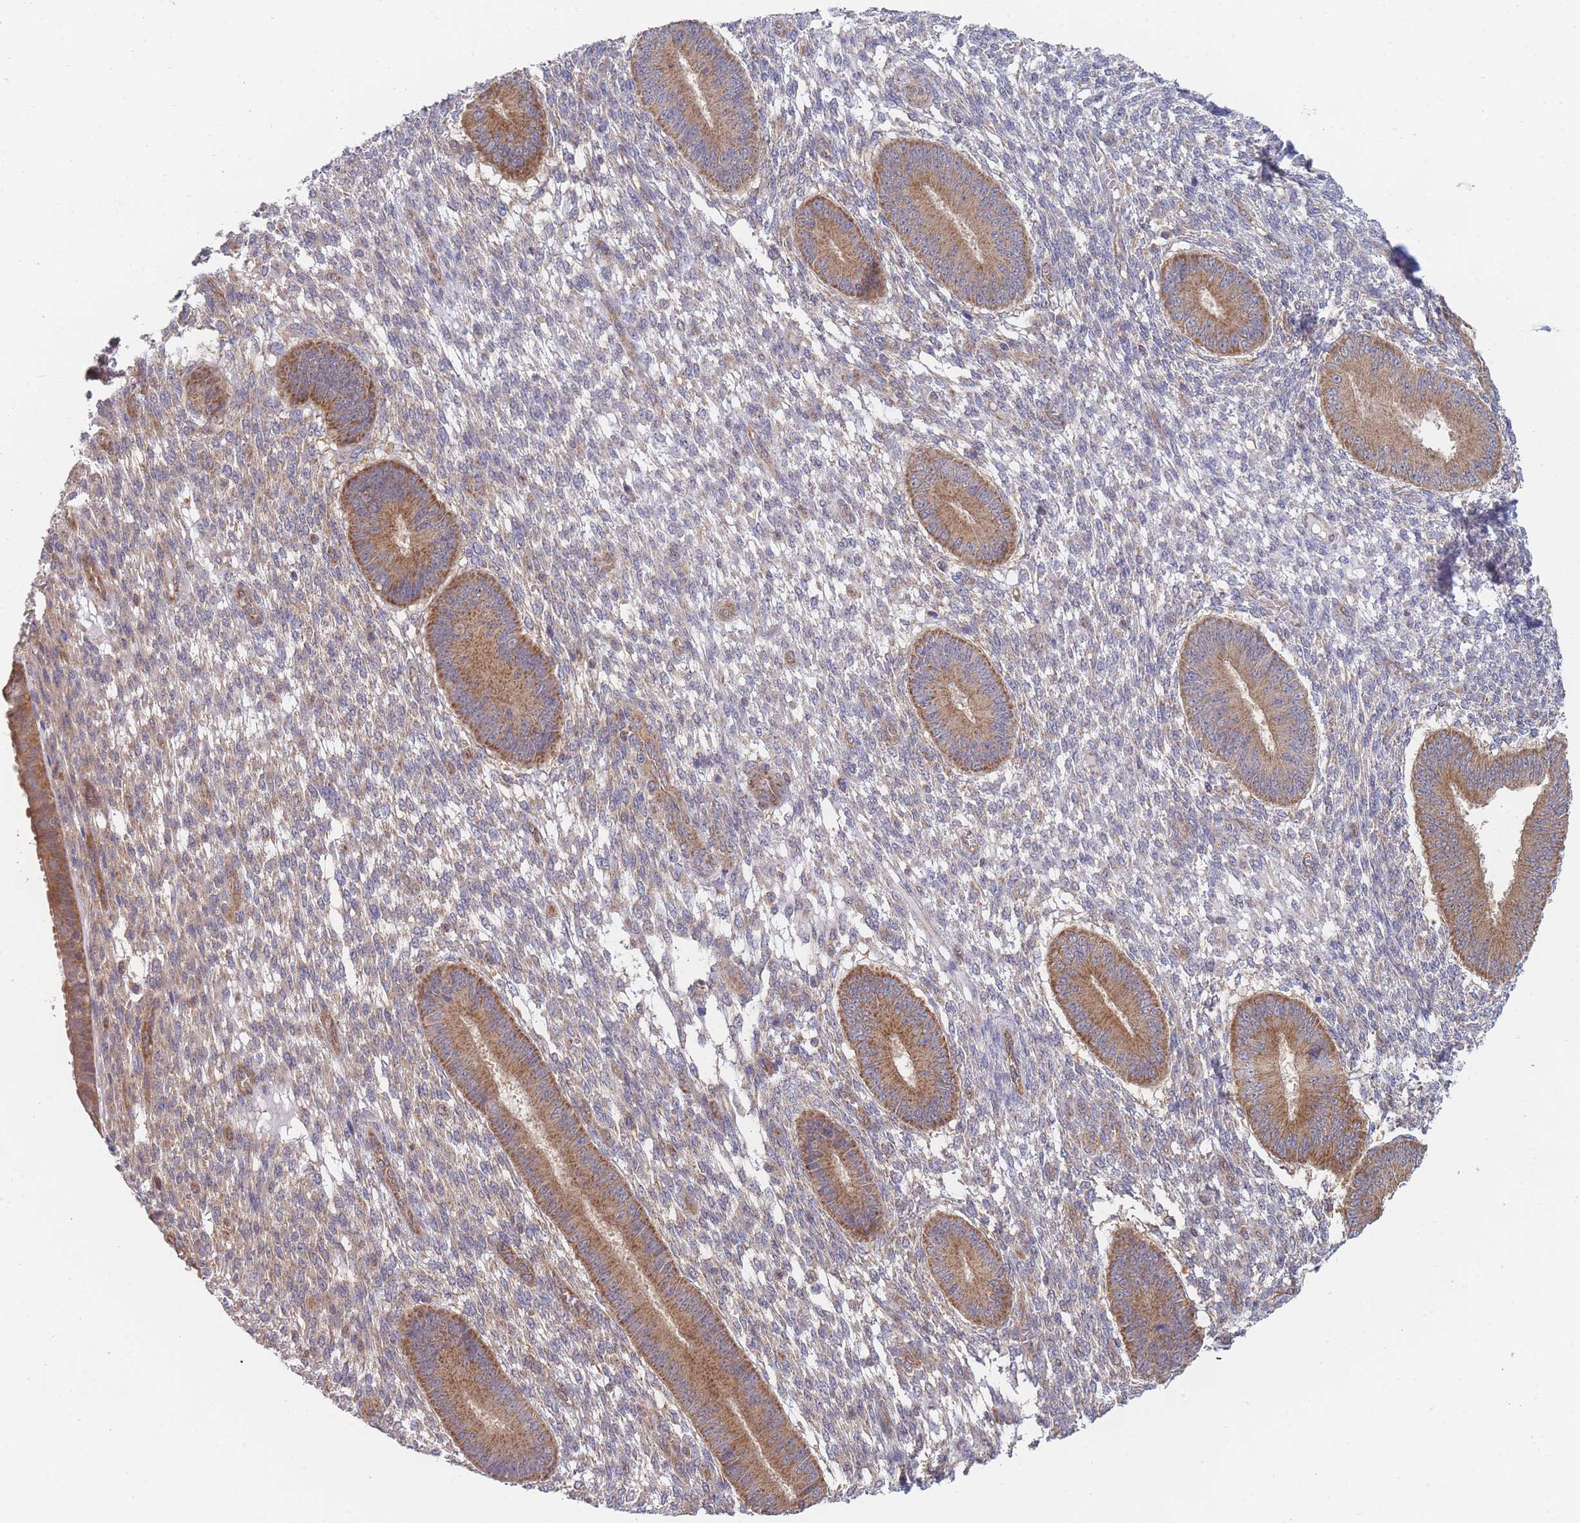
{"staining": {"intensity": "moderate", "quantity": "<25%", "location": "cytoplasmic/membranous"}, "tissue": "endometrium", "cell_type": "Cells in endometrial stroma", "image_type": "normal", "snomed": [{"axis": "morphology", "description": "Normal tissue, NOS"}, {"axis": "topography", "description": "Endometrium"}], "caption": "Immunohistochemistry (IHC) staining of unremarkable endometrium, which shows low levels of moderate cytoplasmic/membranous positivity in approximately <25% of cells in endometrial stroma indicating moderate cytoplasmic/membranous protein staining. The staining was performed using DAB (brown) for protein detection and nuclei were counterstained in hematoxylin (blue).", "gene": "MRPS18B", "patient": {"sex": "female", "age": 49}}